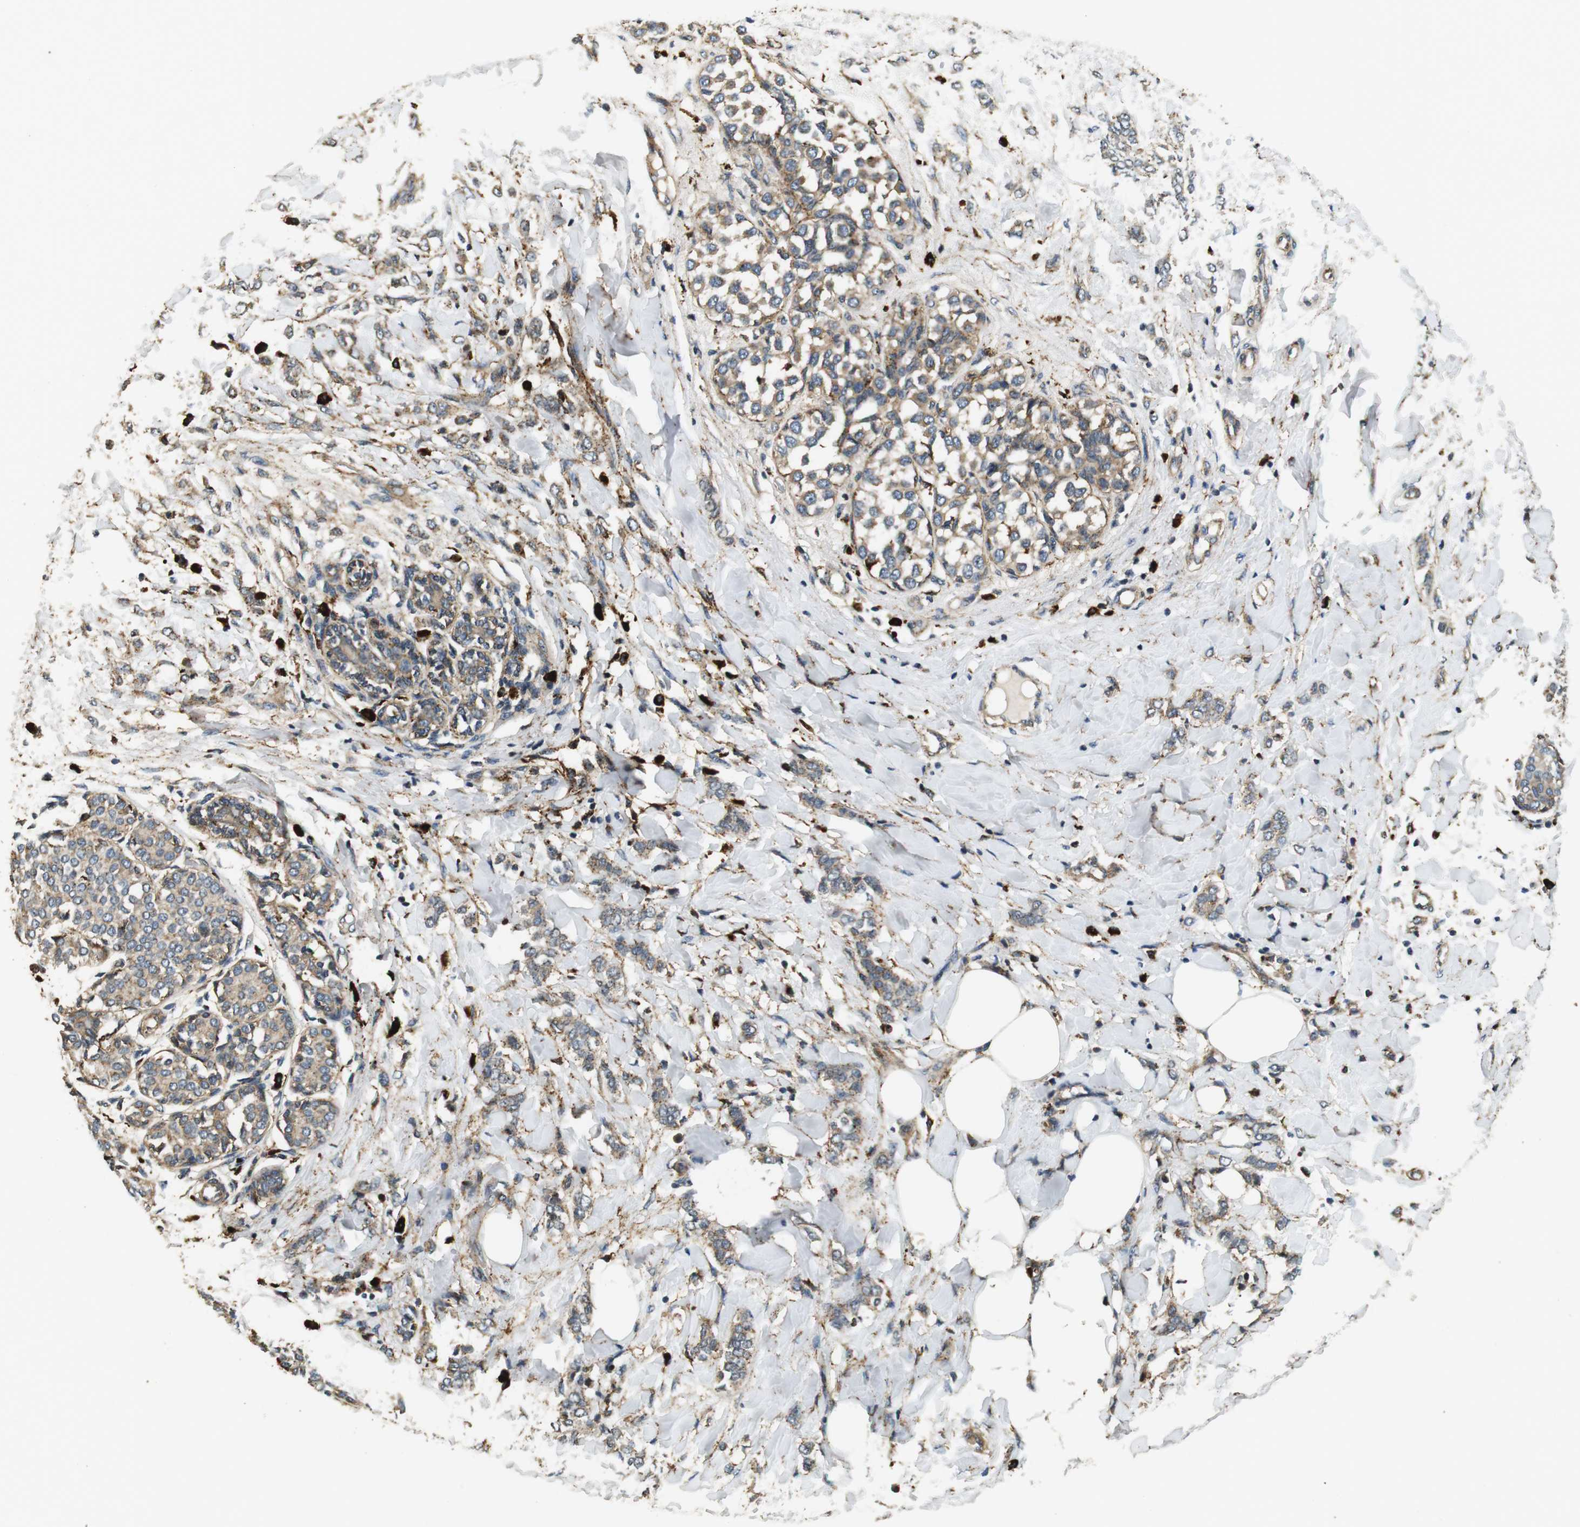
{"staining": {"intensity": "moderate", "quantity": ">75%", "location": "cytoplasmic/membranous"}, "tissue": "breast cancer", "cell_type": "Tumor cells", "image_type": "cancer", "snomed": [{"axis": "morphology", "description": "Lobular carcinoma, in situ"}, {"axis": "morphology", "description": "Lobular carcinoma"}, {"axis": "topography", "description": "Breast"}], "caption": "High-magnification brightfield microscopy of breast lobular carcinoma in situ stained with DAB (3,3'-diaminobenzidine) (brown) and counterstained with hematoxylin (blue). tumor cells exhibit moderate cytoplasmic/membranous expression is seen in about>75% of cells.", "gene": "TXNRD1", "patient": {"sex": "female", "age": 41}}